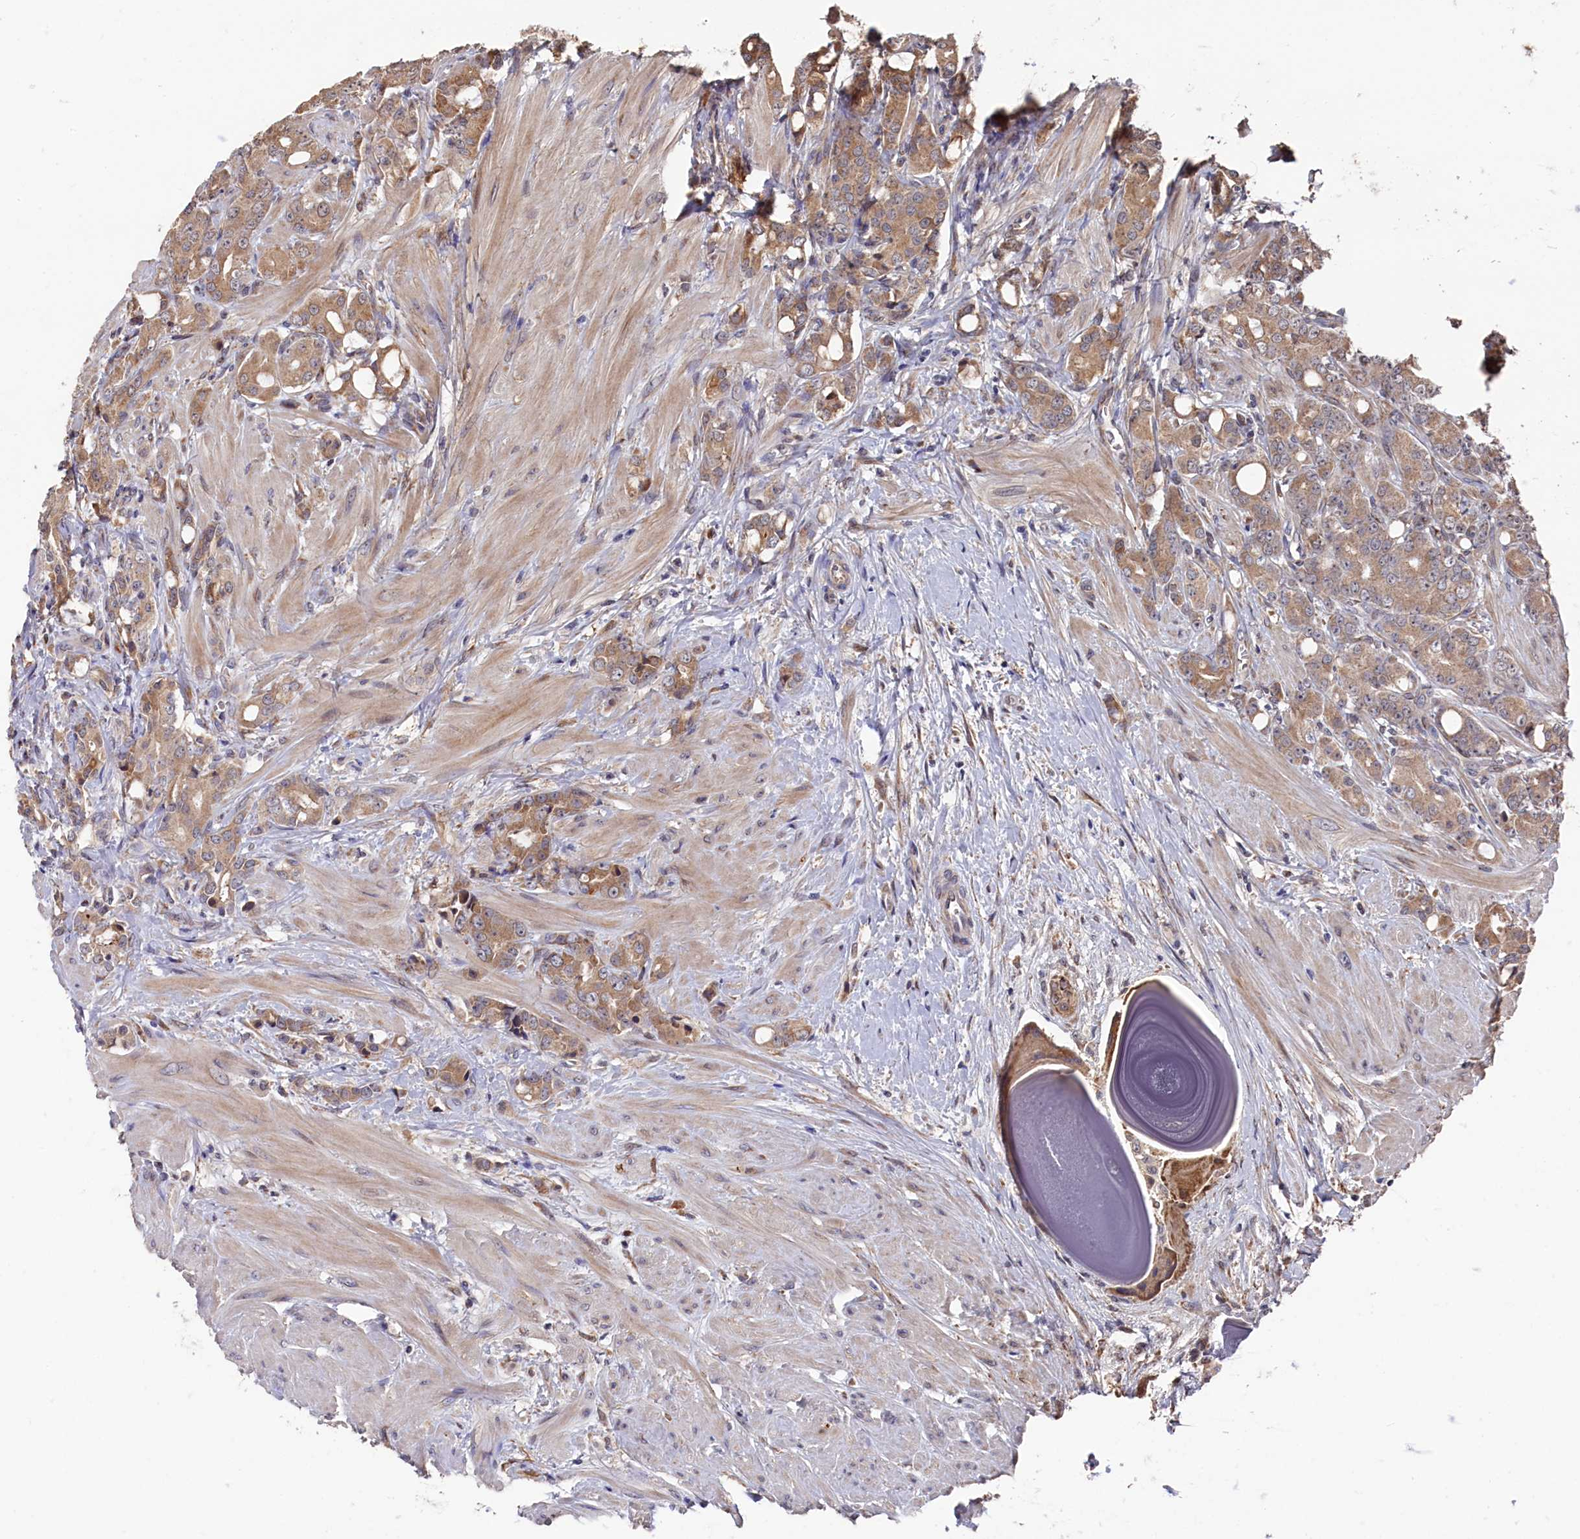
{"staining": {"intensity": "moderate", "quantity": ">75%", "location": "cytoplasmic/membranous"}, "tissue": "prostate cancer", "cell_type": "Tumor cells", "image_type": "cancer", "snomed": [{"axis": "morphology", "description": "Adenocarcinoma, High grade"}, {"axis": "topography", "description": "Prostate"}], "caption": "Brown immunohistochemical staining in high-grade adenocarcinoma (prostate) shows moderate cytoplasmic/membranous expression in approximately >75% of tumor cells.", "gene": "SLC12A4", "patient": {"sex": "male", "age": 62}}